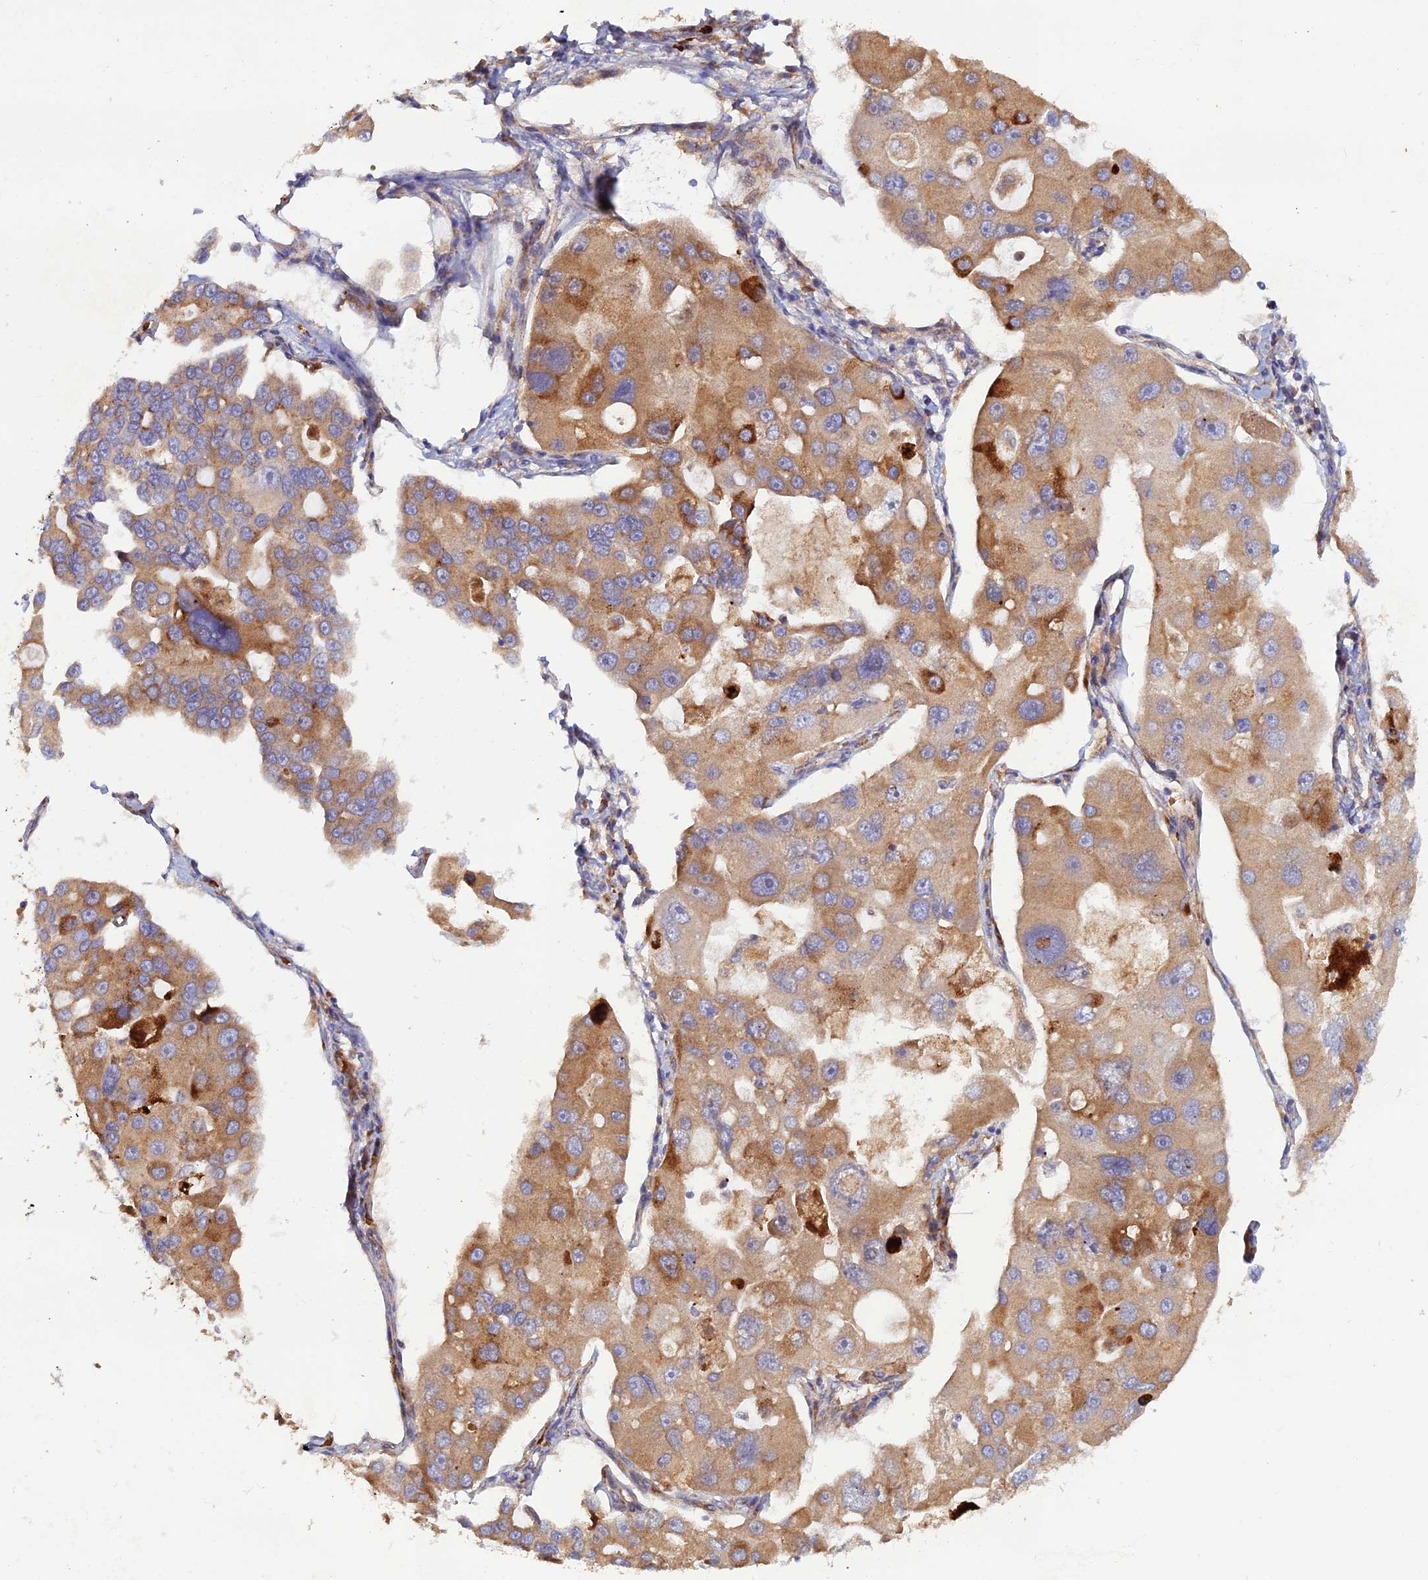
{"staining": {"intensity": "moderate", "quantity": ">75%", "location": "cytoplasmic/membranous"}, "tissue": "lung cancer", "cell_type": "Tumor cells", "image_type": "cancer", "snomed": [{"axis": "morphology", "description": "Adenocarcinoma, NOS"}, {"axis": "topography", "description": "Lung"}], "caption": "Immunohistochemistry (IHC) photomicrograph of lung adenocarcinoma stained for a protein (brown), which reveals medium levels of moderate cytoplasmic/membranous expression in about >75% of tumor cells.", "gene": "GMCL1", "patient": {"sex": "female", "age": 54}}